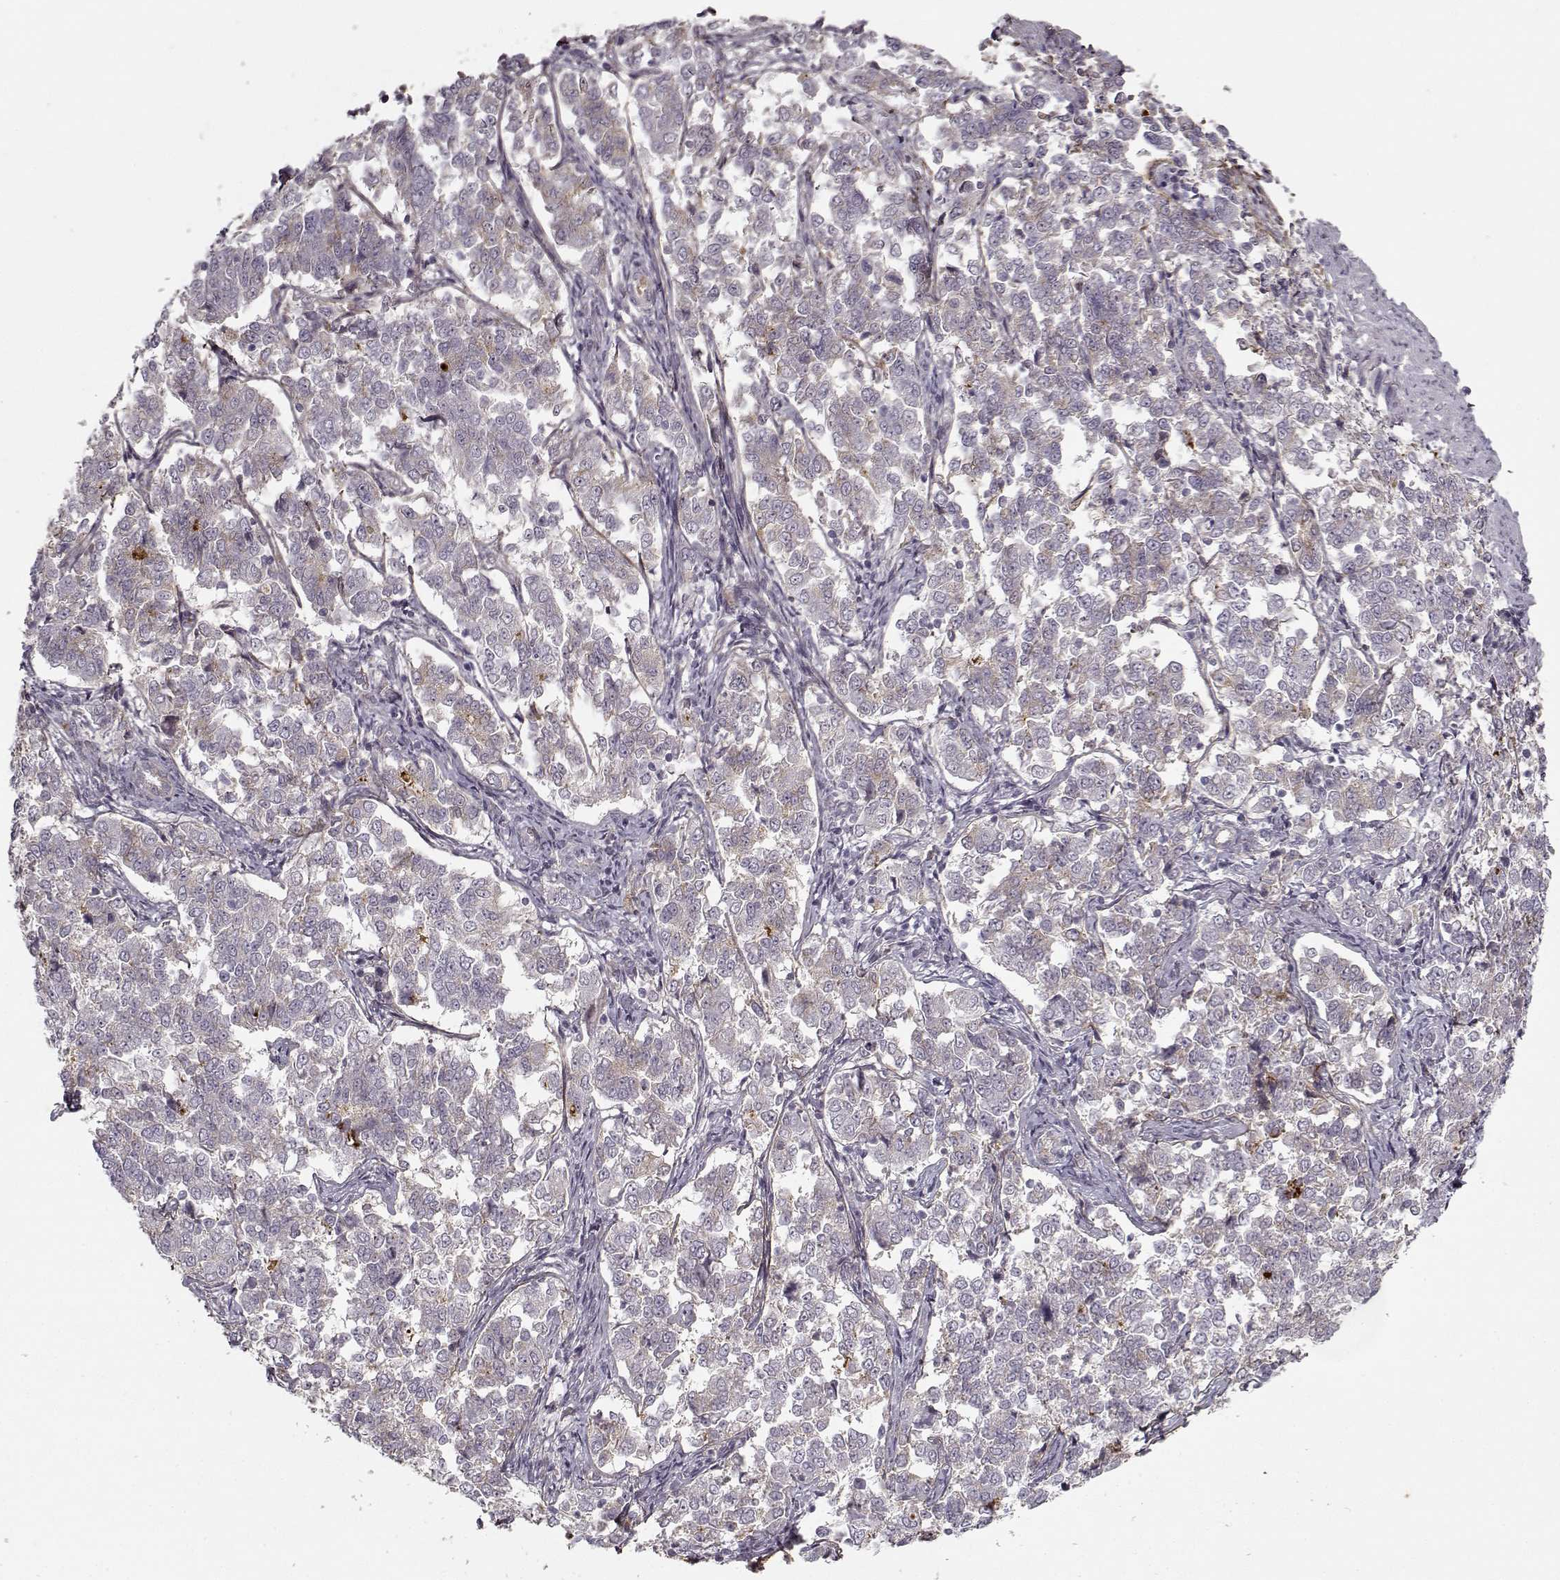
{"staining": {"intensity": "weak", "quantity": "<25%", "location": "cytoplasmic/membranous"}, "tissue": "endometrial cancer", "cell_type": "Tumor cells", "image_type": "cancer", "snomed": [{"axis": "morphology", "description": "Adenocarcinoma, NOS"}, {"axis": "topography", "description": "Endometrium"}], "caption": "A histopathology image of human endometrial cancer is negative for staining in tumor cells.", "gene": "LAMB2", "patient": {"sex": "female", "age": 43}}